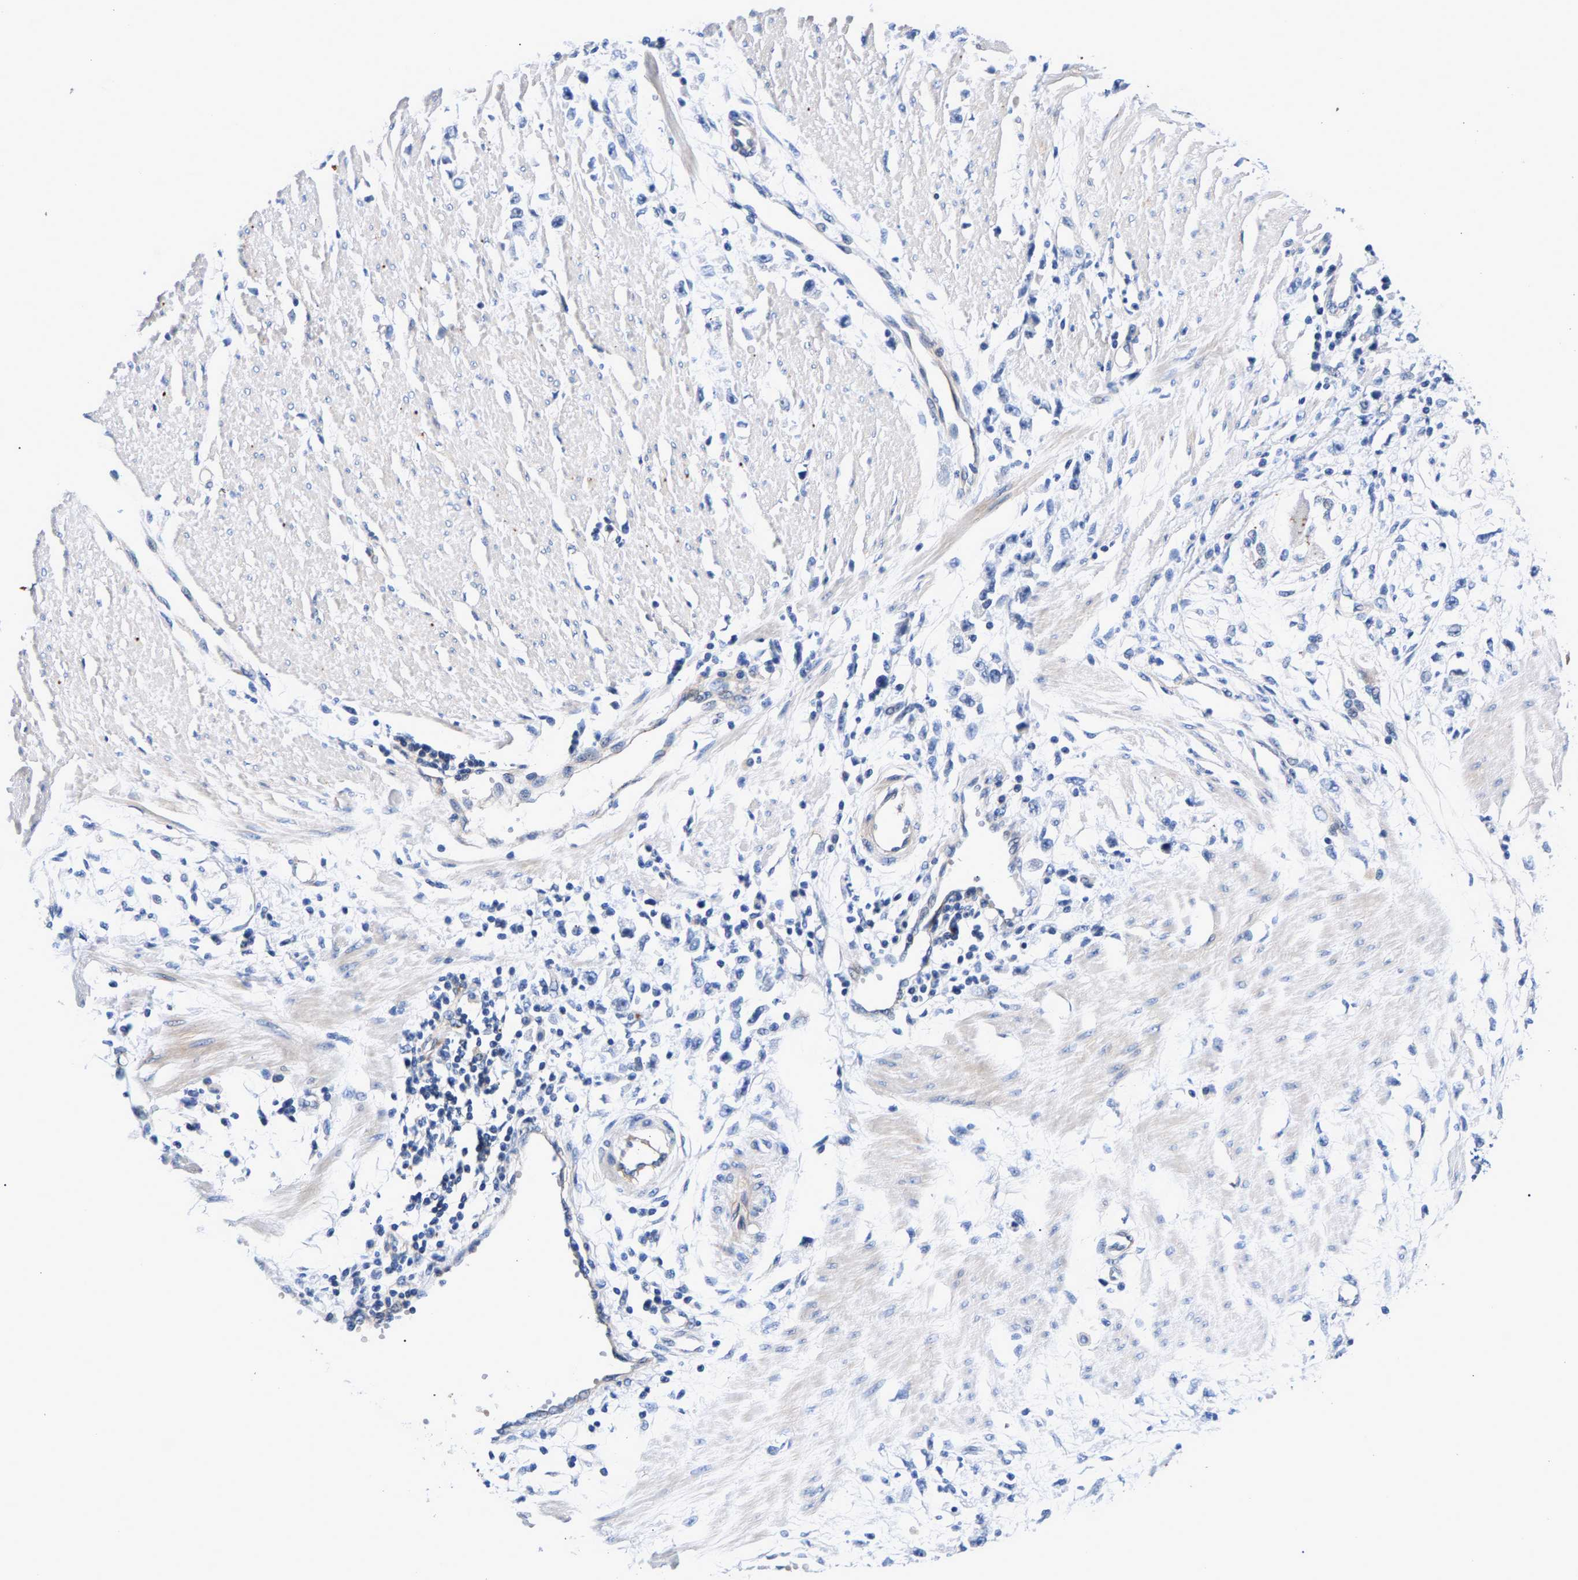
{"staining": {"intensity": "negative", "quantity": "none", "location": "none"}, "tissue": "stomach cancer", "cell_type": "Tumor cells", "image_type": "cancer", "snomed": [{"axis": "morphology", "description": "Adenocarcinoma, NOS"}, {"axis": "topography", "description": "Stomach"}], "caption": "Immunohistochemical staining of adenocarcinoma (stomach) displays no significant positivity in tumor cells. (Brightfield microscopy of DAB (3,3'-diaminobenzidine) IHC at high magnification).", "gene": "P2RY4", "patient": {"sex": "female", "age": 59}}